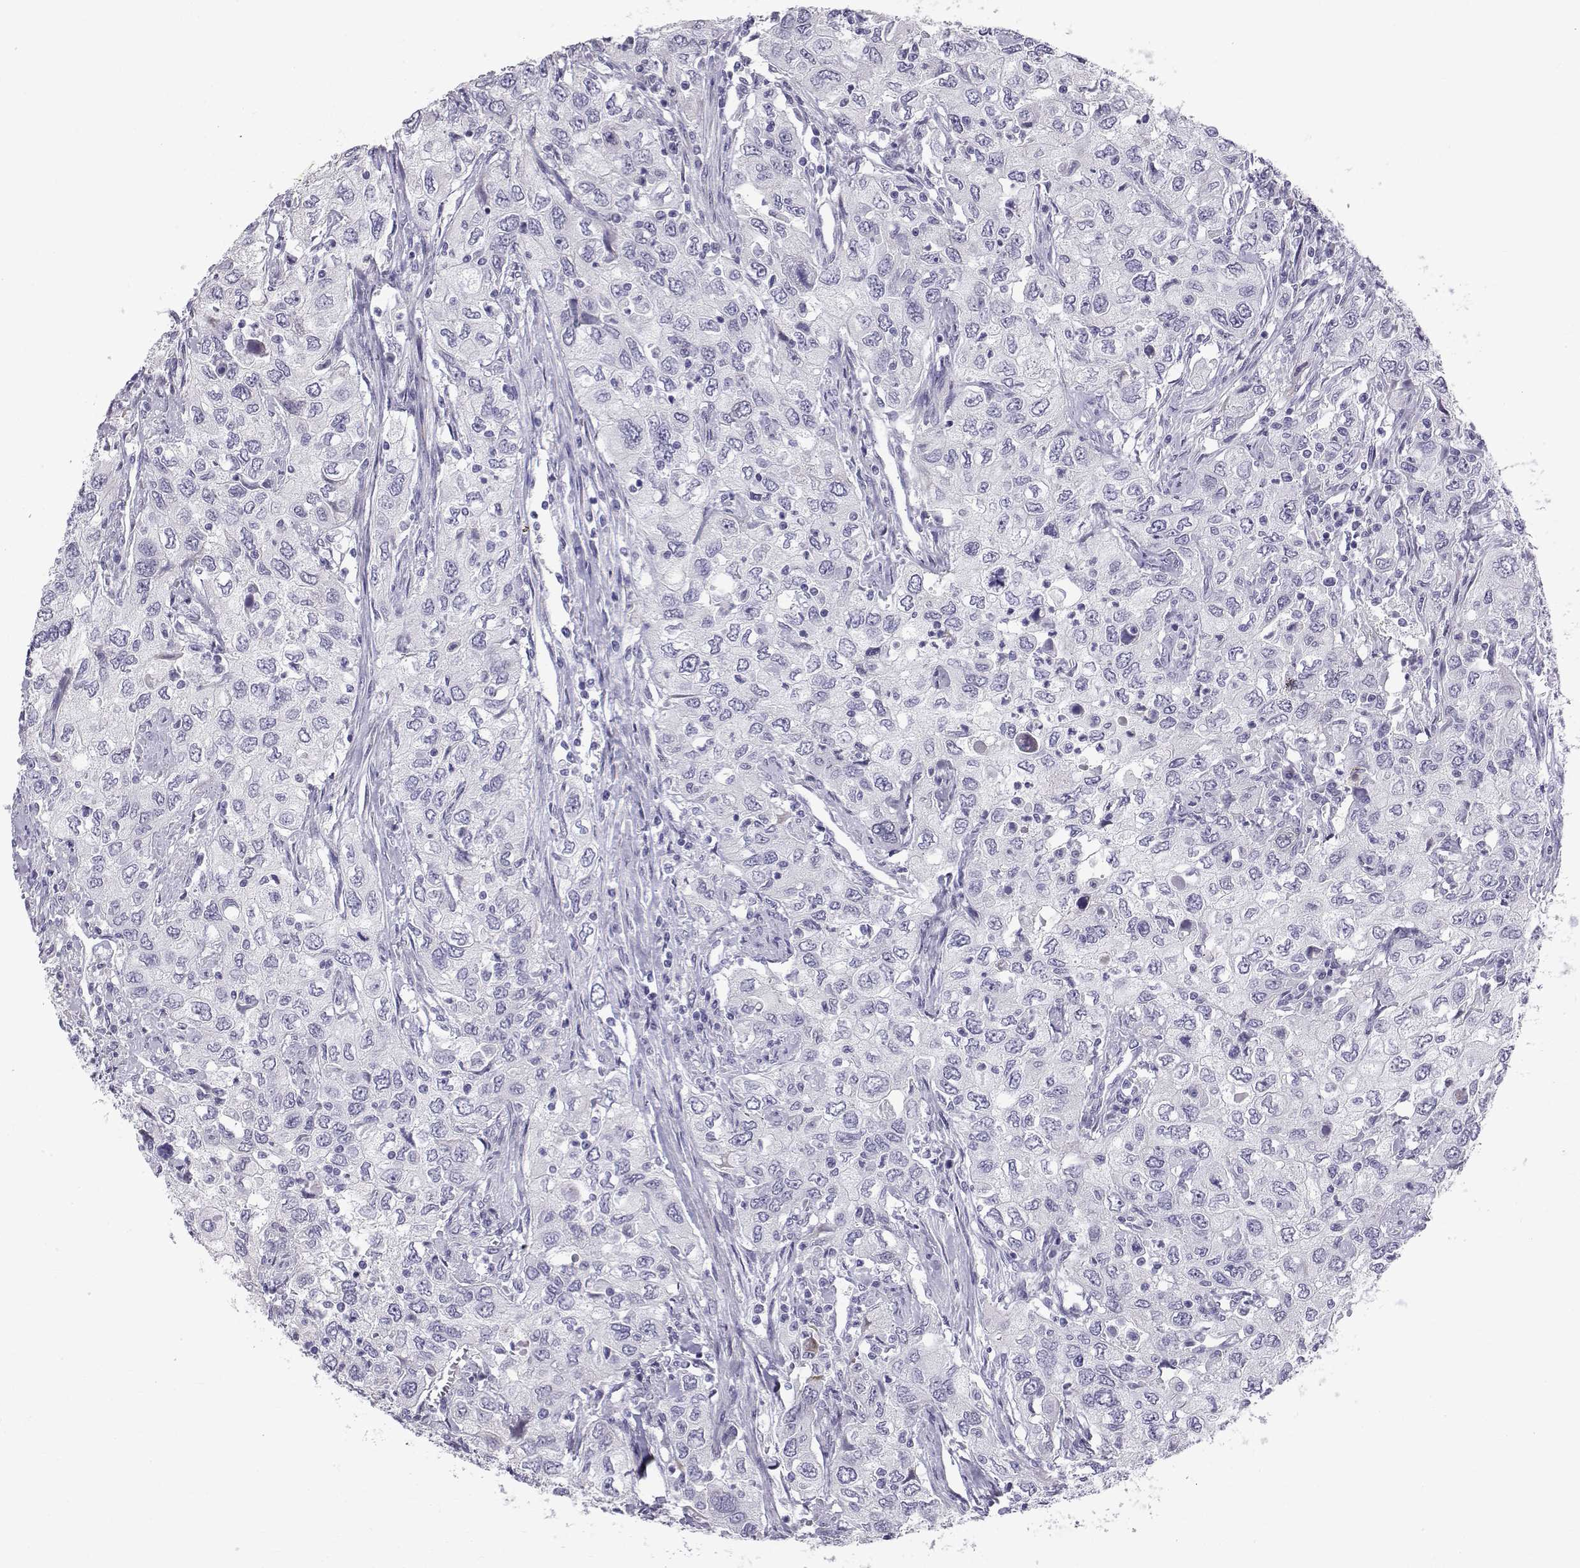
{"staining": {"intensity": "negative", "quantity": "none", "location": "none"}, "tissue": "urothelial cancer", "cell_type": "Tumor cells", "image_type": "cancer", "snomed": [{"axis": "morphology", "description": "Urothelial carcinoma, High grade"}, {"axis": "topography", "description": "Urinary bladder"}], "caption": "Tumor cells show no significant protein staining in urothelial cancer.", "gene": "RNASE12", "patient": {"sex": "male", "age": 76}}